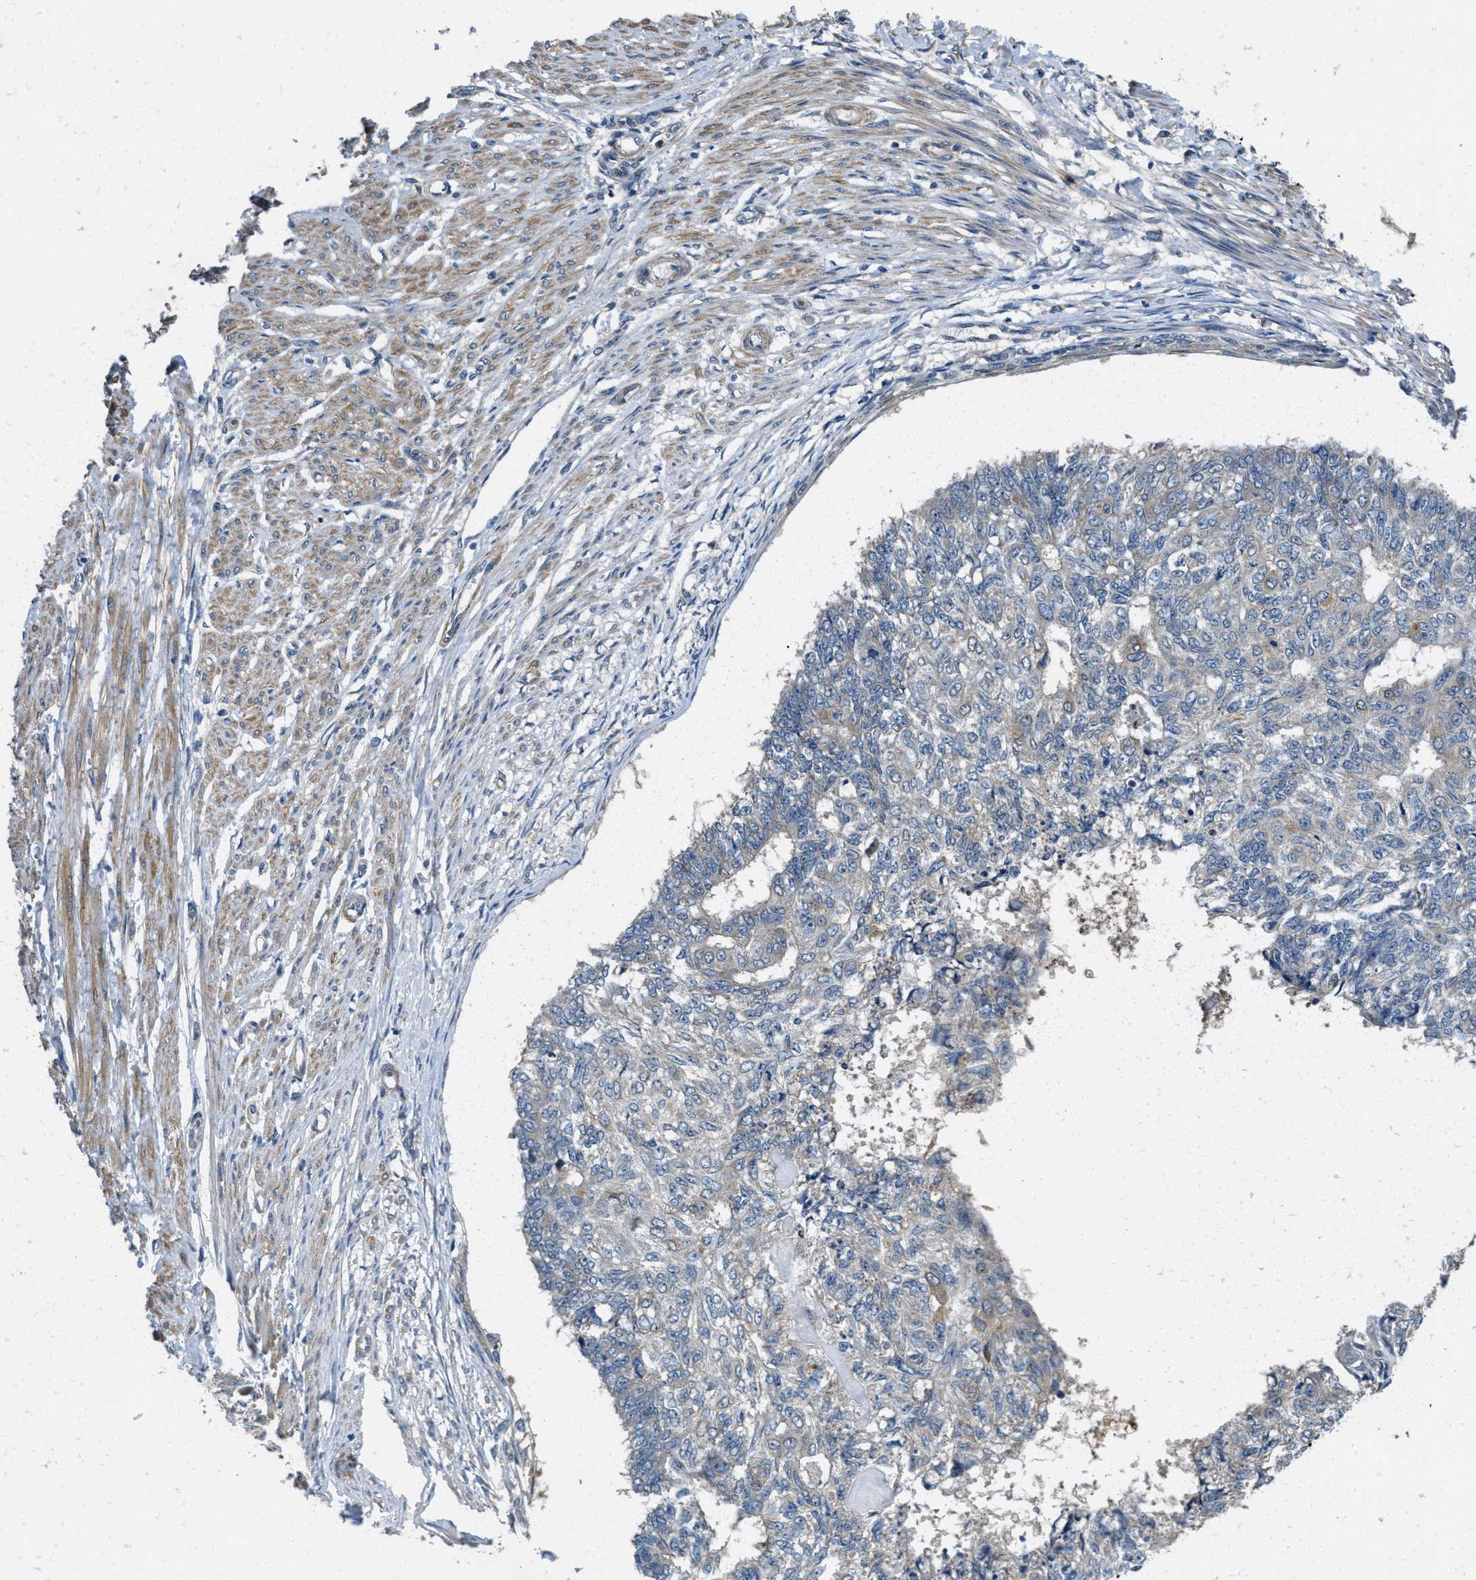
{"staining": {"intensity": "negative", "quantity": "none", "location": "none"}, "tissue": "endometrial cancer", "cell_type": "Tumor cells", "image_type": "cancer", "snomed": [{"axis": "morphology", "description": "Adenocarcinoma, NOS"}, {"axis": "topography", "description": "Endometrium"}], "caption": "Human endometrial cancer (adenocarcinoma) stained for a protein using immunohistochemistry displays no expression in tumor cells.", "gene": "TOMM70", "patient": {"sex": "female", "age": 32}}